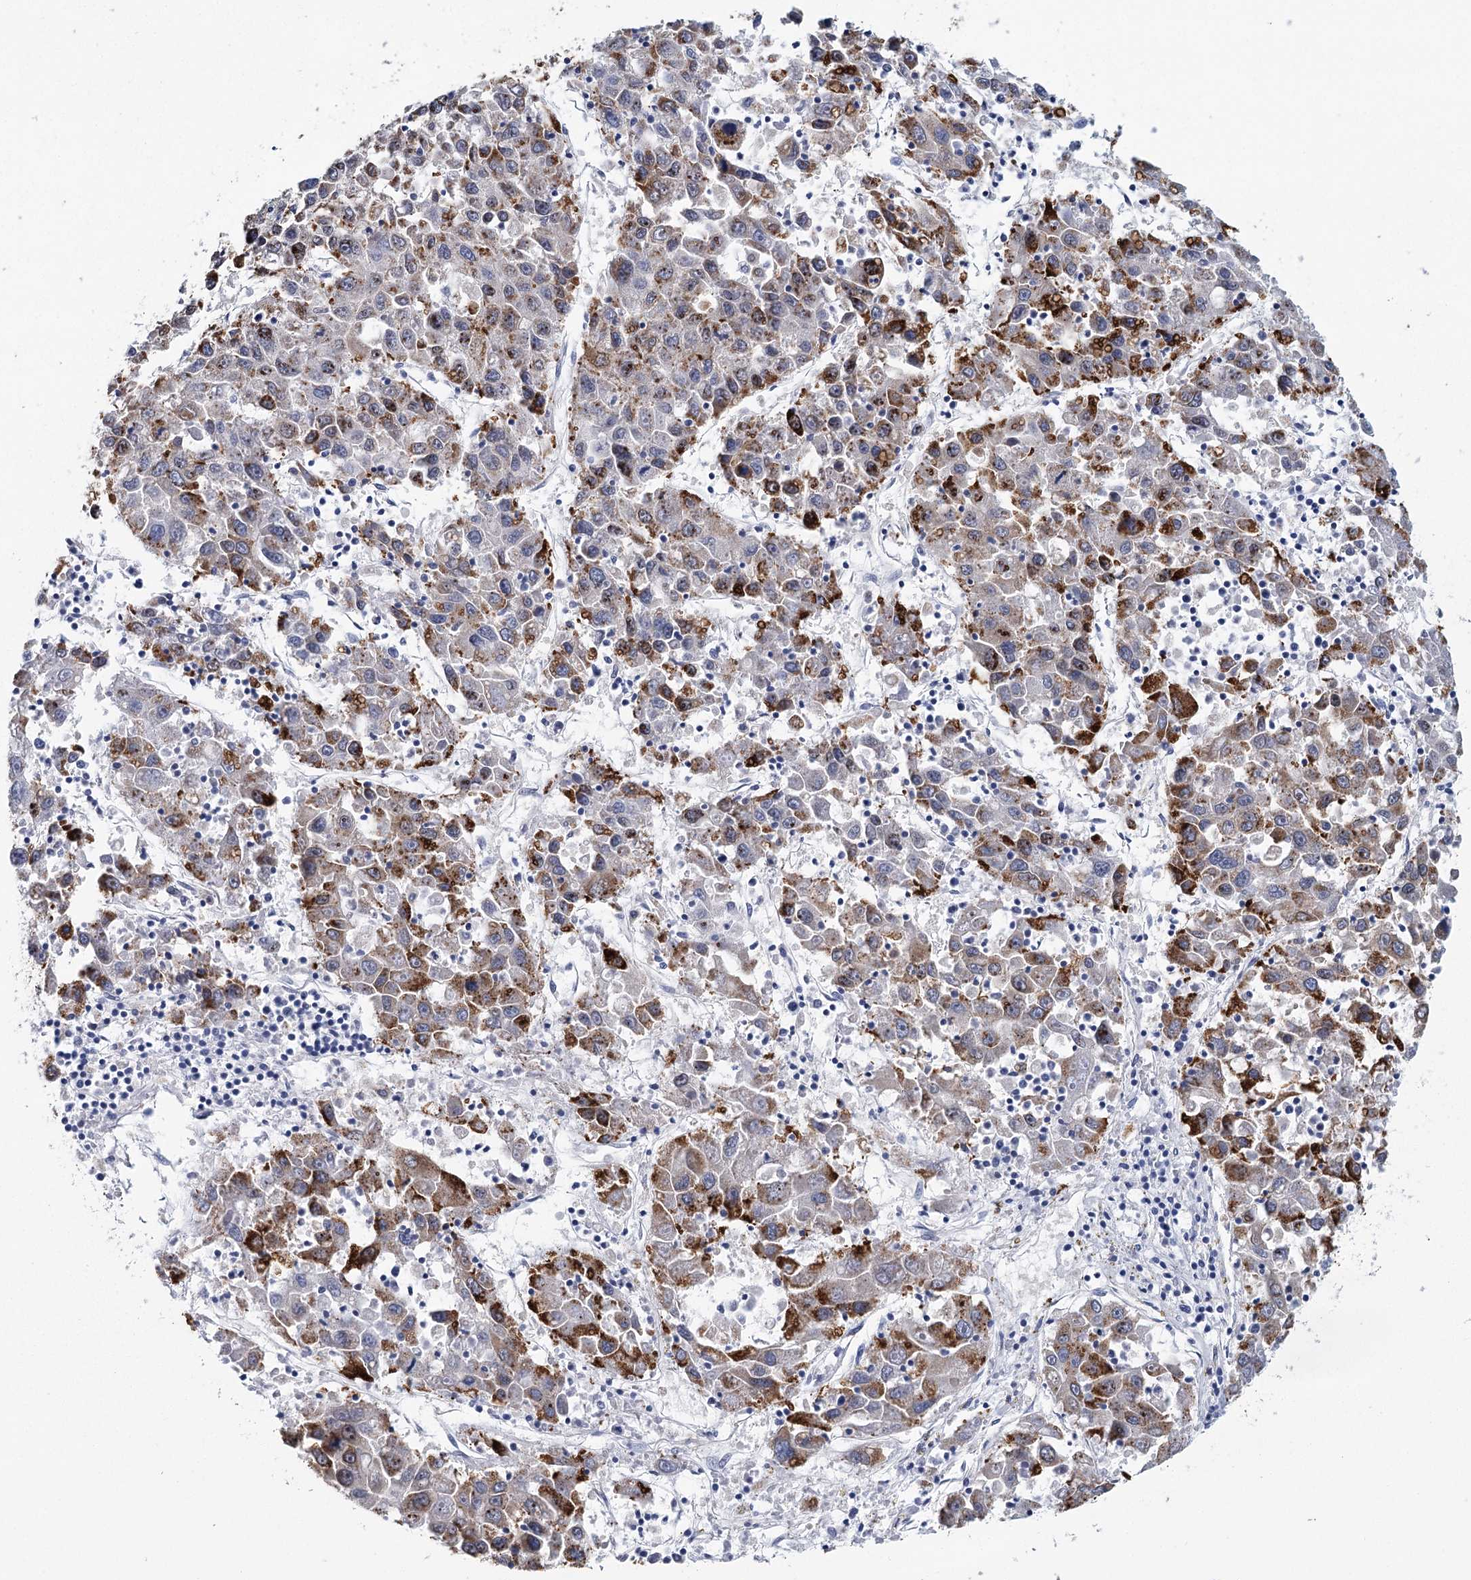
{"staining": {"intensity": "moderate", "quantity": ">75%", "location": "cytoplasmic/membranous"}, "tissue": "liver cancer", "cell_type": "Tumor cells", "image_type": "cancer", "snomed": [{"axis": "morphology", "description": "Carcinoma, Hepatocellular, NOS"}, {"axis": "topography", "description": "Liver"}], "caption": "Immunohistochemistry micrograph of neoplastic tissue: hepatocellular carcinoma (liver) stained using IHC exhibits medium levels of moderate protein expression localized specifically in the cytoplasmic/membranous of tumor cells, appearing as a cytoplasmic/membranous brown color.", "gene": "METTL7B", "patient": {"sex": "male", "age": 49}}